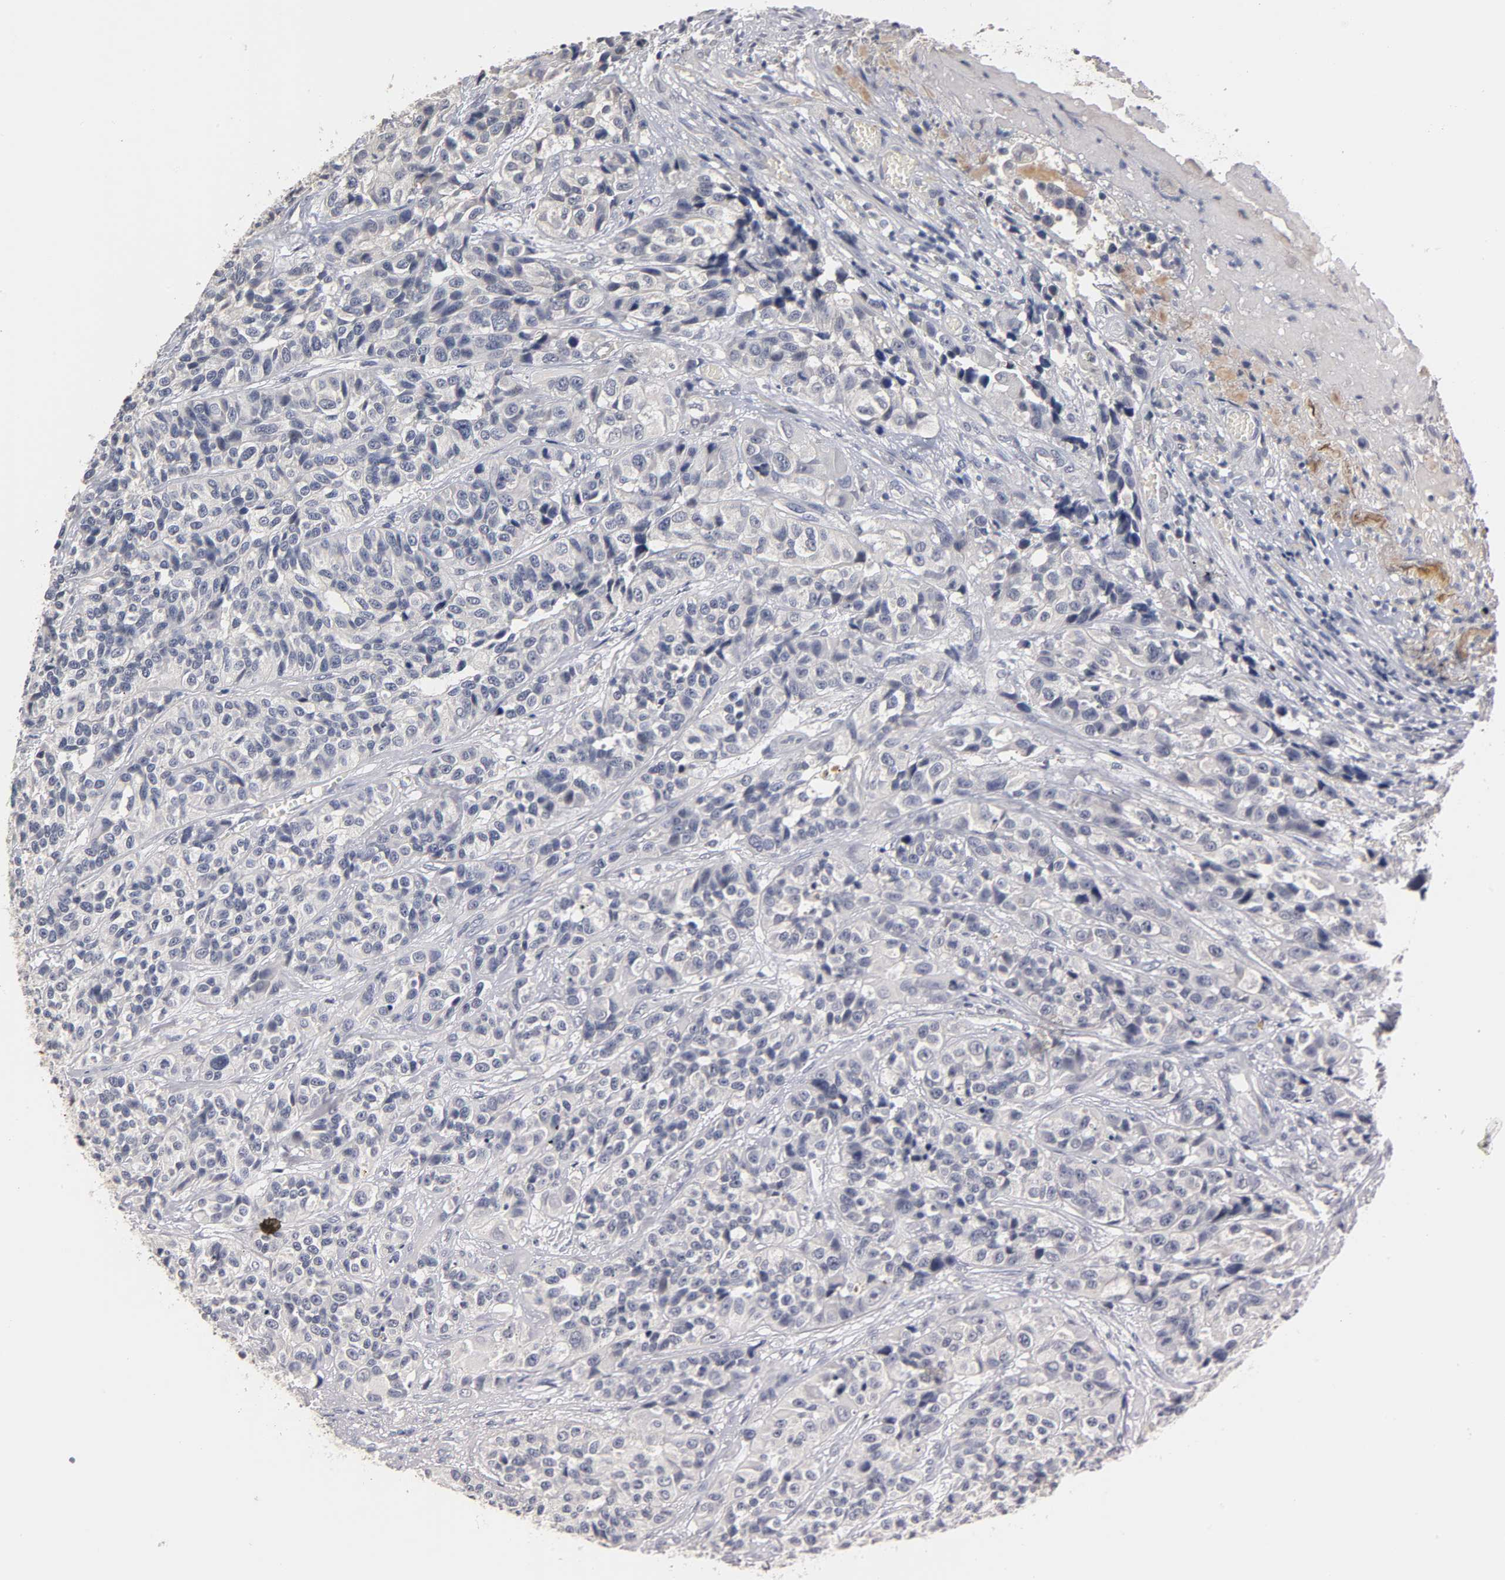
{"staining": {"intensity": "negative", "quantity": "none", "location": "none"}, "tissue": "urothelial cancer", "cell_type": "Tumor cells", "image_type": "cancer", "snomed": [{"axis": "morphology", "description": "Urothelial carcinoma, High grade"}, {"axis": "topography", "description": "Urinary bladder"}], "caption": "This is an IHC micrograph of human urothelial cancer. There is no positivity in tumor cells.", "gene": "OVOL1", "patient": {"sex": "female", "age": 81}}